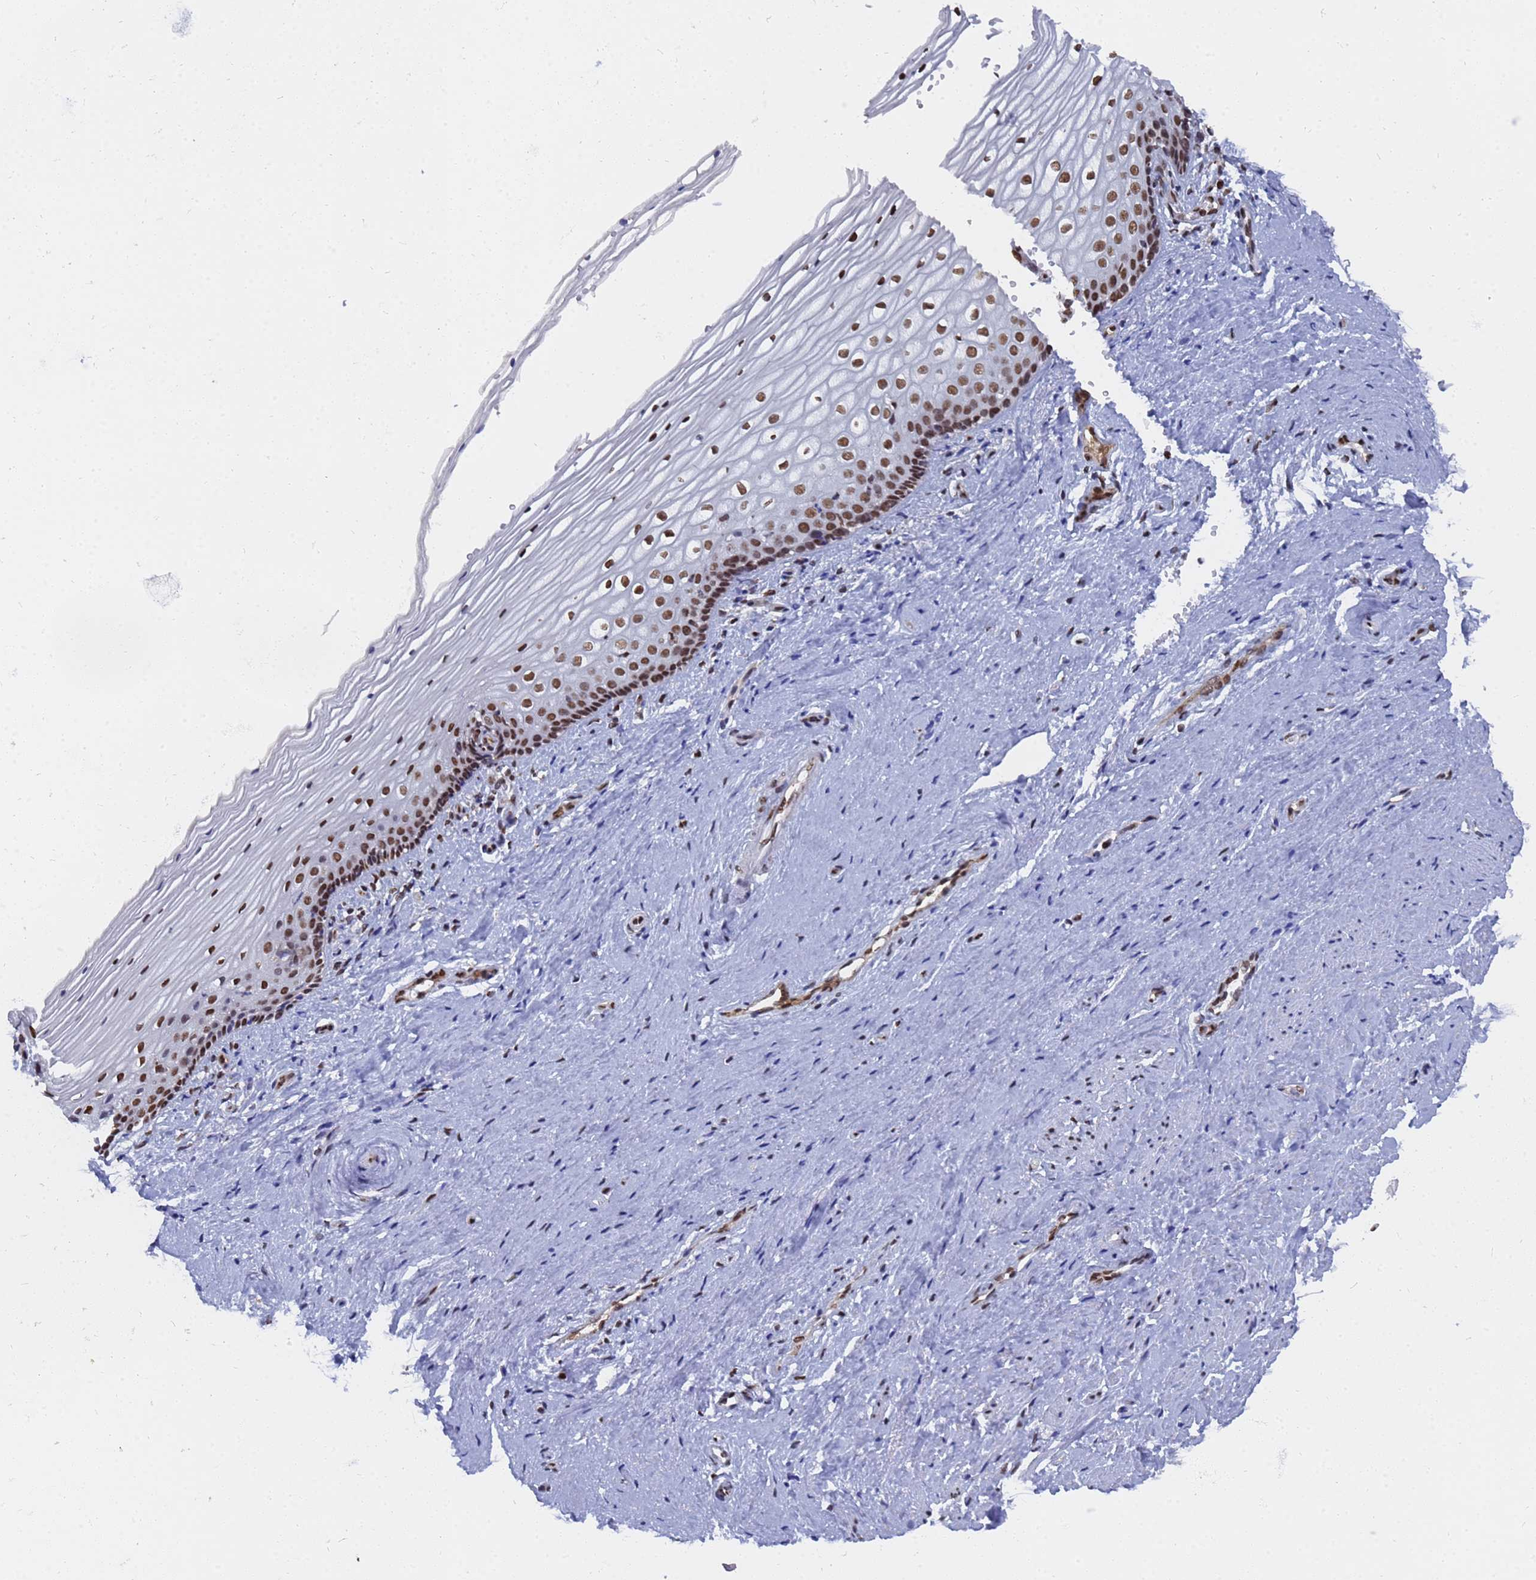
{"staining": {"intensity": "strong", "quantity": ">75%", "location": "nuclear"}, "tissue": "vagina", "cell_type": "Squamous epithelial cells", "image_type": "normal", "snomed": [{"axis": "morphology", "description": "Normal tissue, NOS"}, {"axis": "topography", "description": "Vagina"}], "caption": "Protein expression analysis of normal human vagina reveals strong nuclear positivity in approximately >75% of squamous epithelial cells. The protein of interest is shown in brown color, while the nuclei are stained blue.", "gene": "RAVER2", "patient": {"sex": "female", "age": 46}}